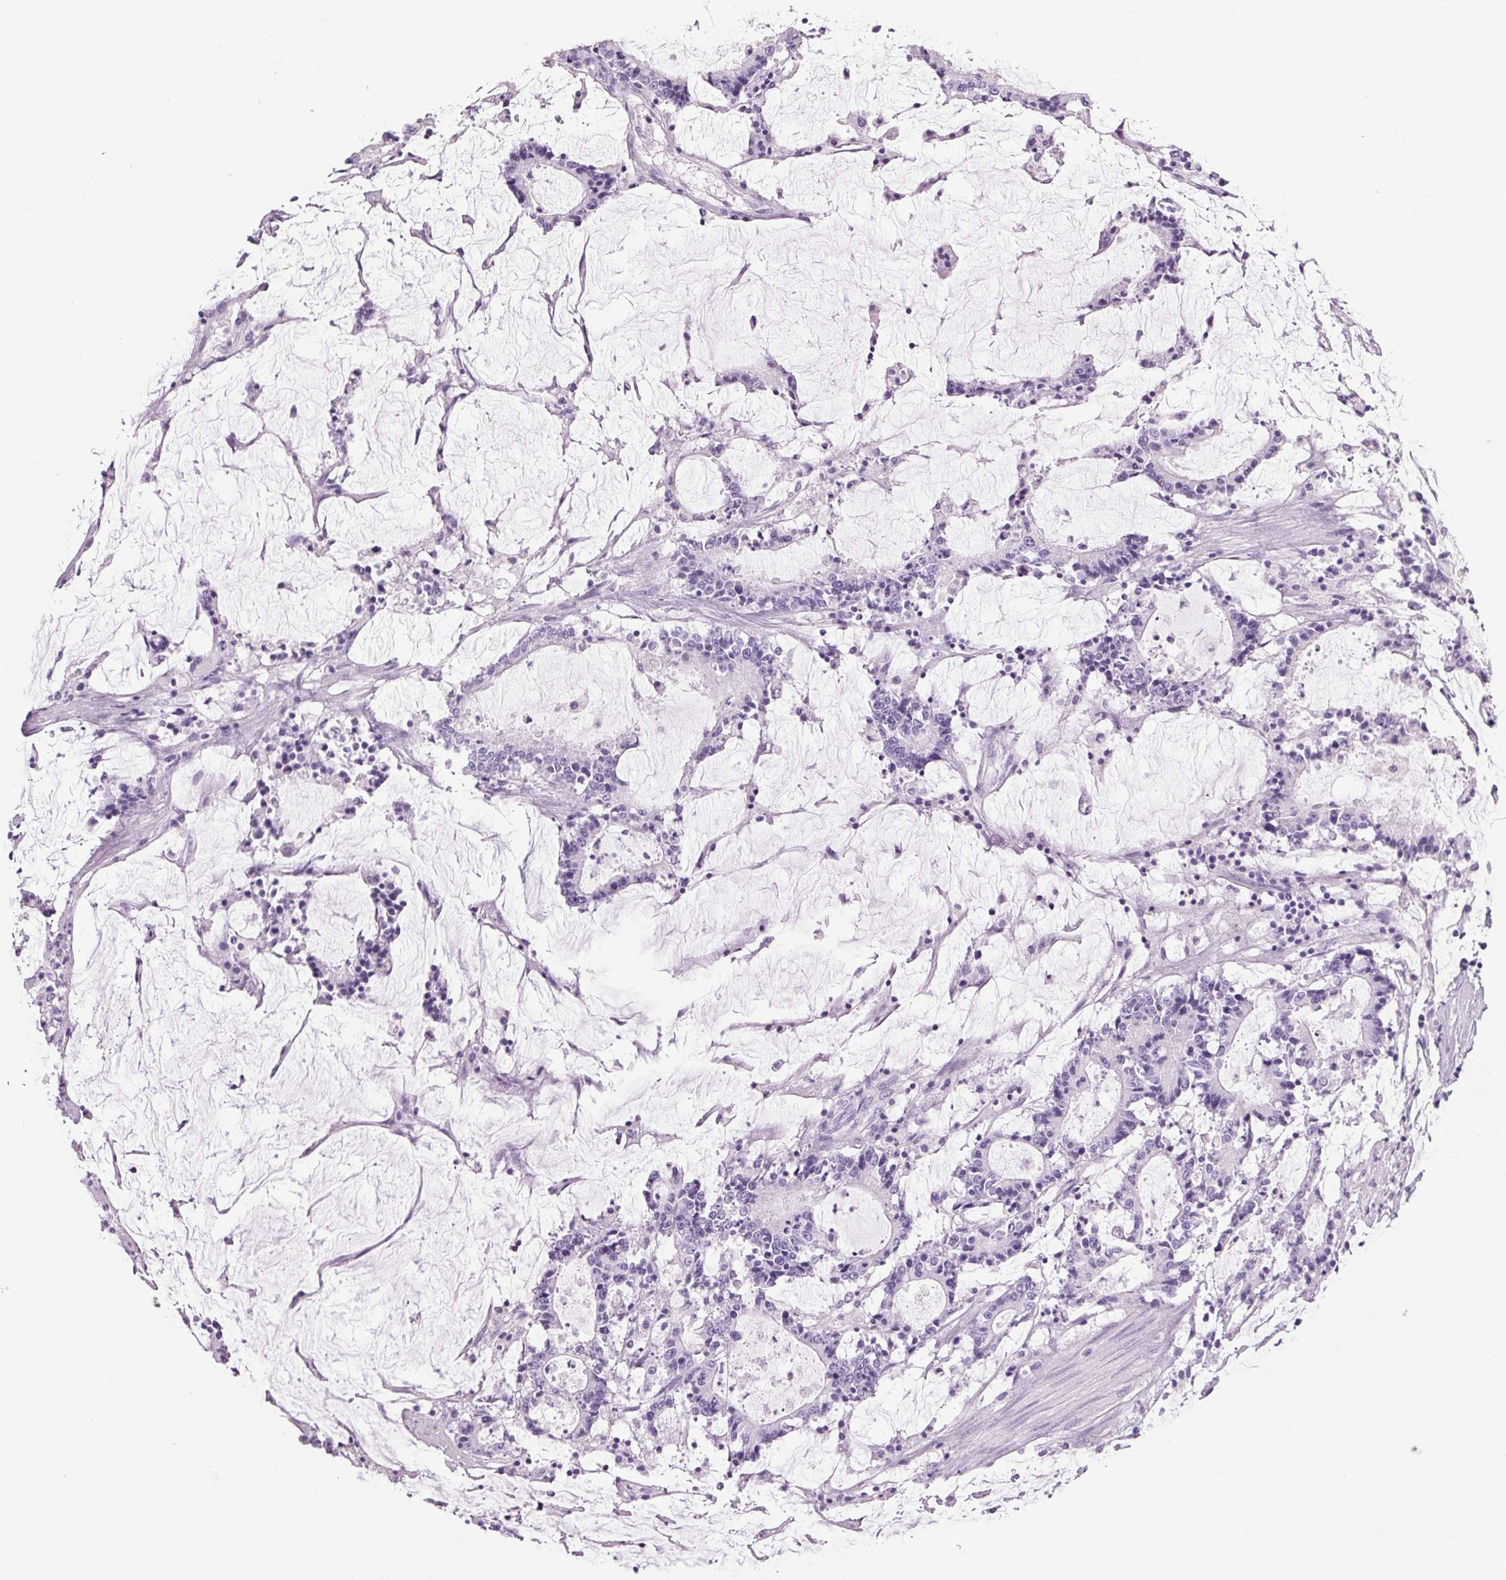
{"staining": {"intensity": "negative", "quantity": "none", "location": "none"}, "tissue": "stomach cancer", "cell_type": "Tumor cells", "image_type": "cancer", "snomed": [{"axis": "morphology", "description": "Adenocarcinoma, NOS"}, {"axis": "topography", "description": "Stomach, upper"}], "caption": "DAB immunohistochemical staining of human adenocarcinoma (stomach) displays no significant staining in tumor cells.", "gene": "PPP1R1A", "patient": {"sex": "male", "age": 68}}